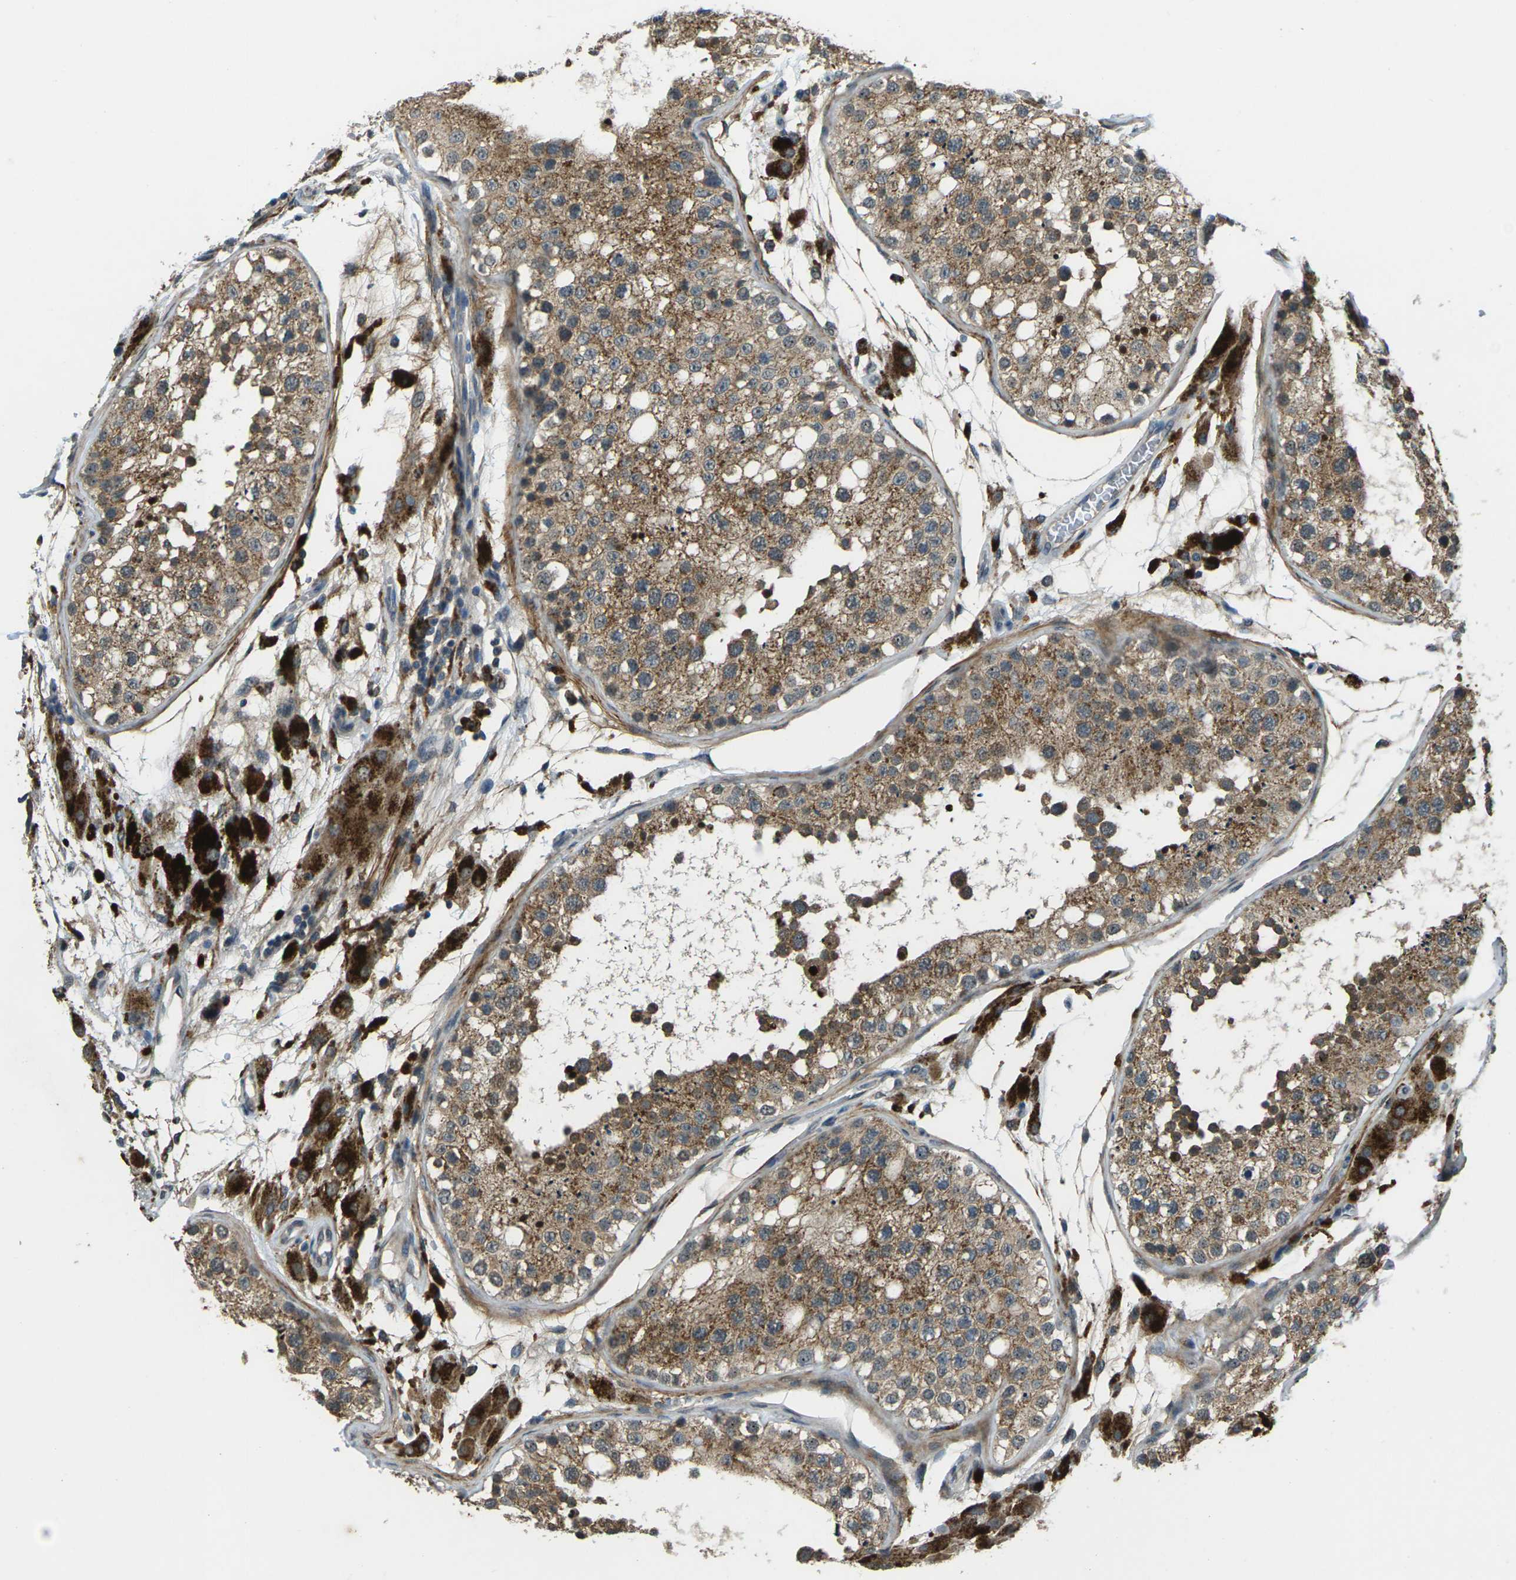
{"staining": {"intensity": "moderate", "quantity": ">75%", "location": "cytoplasmic/membranous"}, "tissue": "testis", "cell_type": "Cells in seminiferous ducts", "image_type": "normal", "snomed": [{"axis": "morphology", "description": "Normal tissue, NOS"}, {"axis": "topography", "description": "Testis"}], "caption": "A brown stain shows moderate cytoplasmic/membranous positivity of a protein in cells in seminiferous ducts of unremarkable human testis. (DAB = brown stain, brightfield microscopy at high magnification).", "gene": "SLC31A2", "patient": {"sex": "male", "age": 26}}